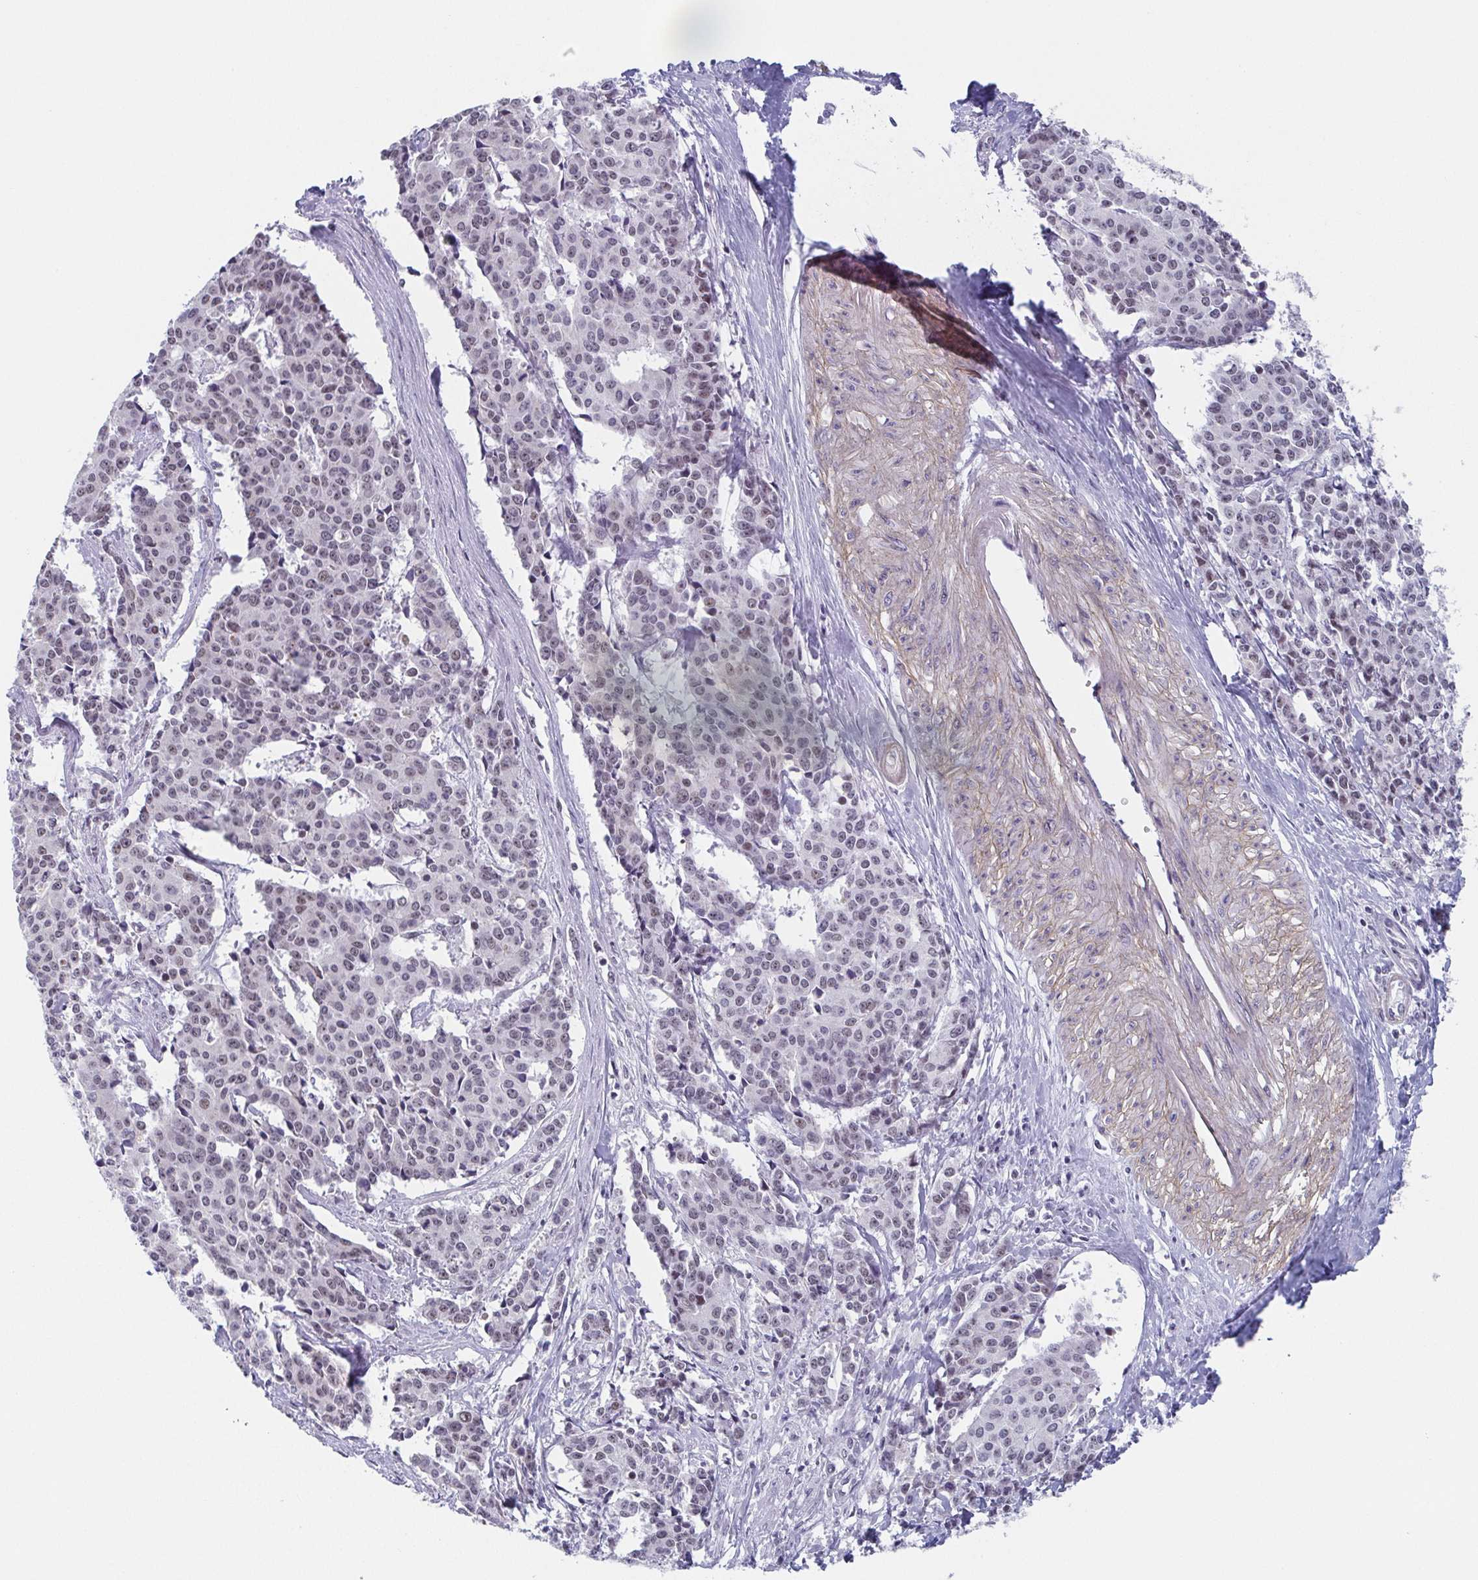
{"staining": {"intensity": "weak", "quantity": "<25%", "location": "nuclear"}, "tissue": "cervical cancer", "cell_type": "Tumor cells", "image_type": "cancer", "snomed": [{"axis": "morphology", "description": "Squamous cell carcinoma, NOS"}, {"axis": "topography", "description": "Cervix"}], "caption": "An image of cervical squamous cell carcinoma stained for a protein reveals no brown staining in tumor cells.", "gene": "EXOSC7", "patient": {"sex": "female", "age": 28}}